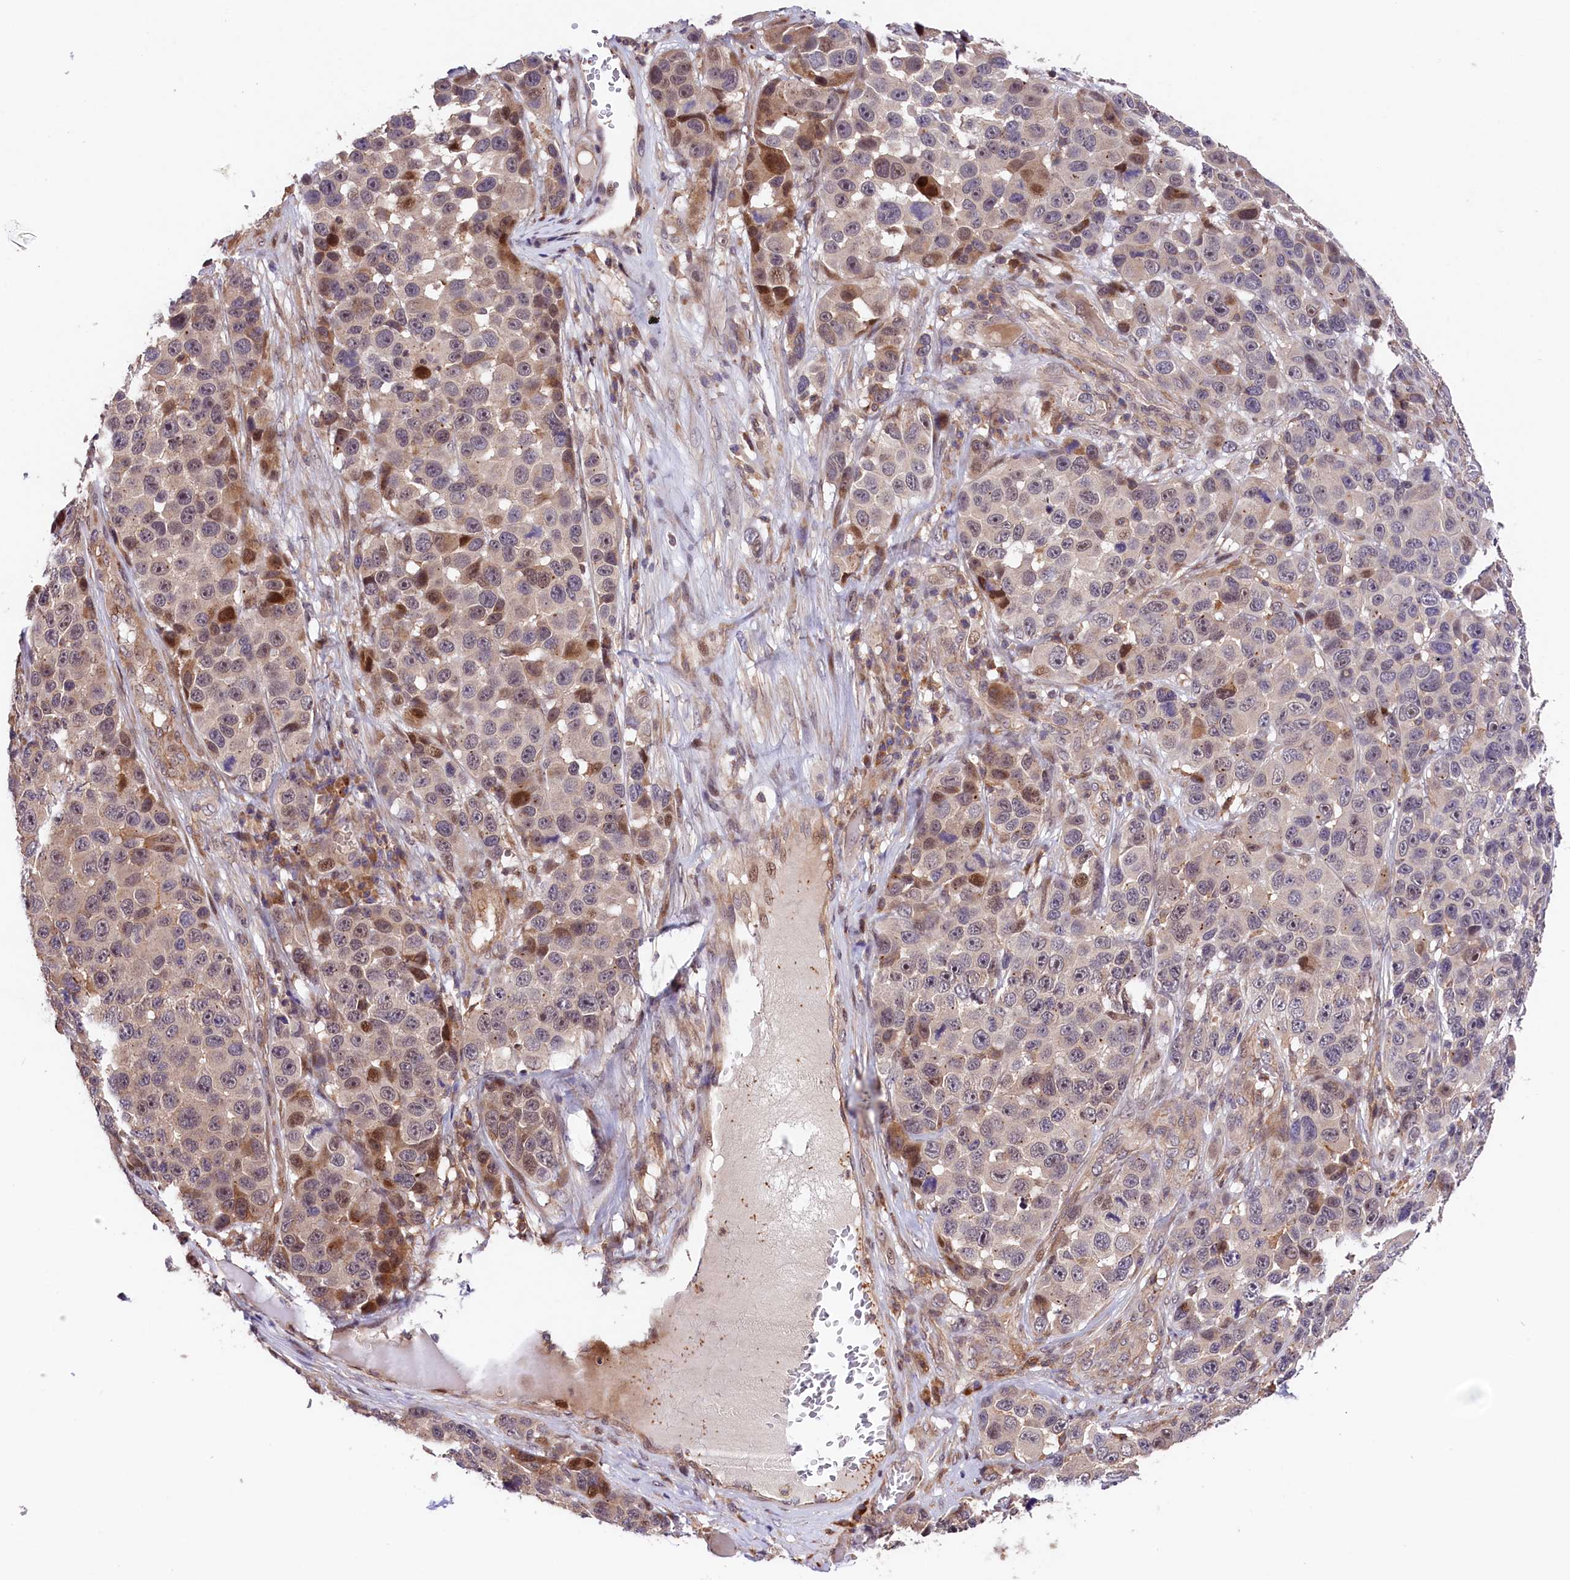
{"staining": {"intensity": "moderate", "quantity": "<25%", "location": "cytoplasmic/membranous,nuclear"}, "tissue": "melanoma", "cell_type": "Tumor cells", "image_type": "cancer", "snomed": [{"axis": "morphology", "description": "Malignant melanoma, NOS"}, {"axis": "topography", "description": "Skin"}], "caption": "This histopathology image reveals IHC staining of human malignant melanoma, with low moderate cytoplasmic/membranous and nuclear staining in approximately <25% of tumor cells.", "gene": "CACNA1H", "patient": {"sex": "male", "age": 53}}